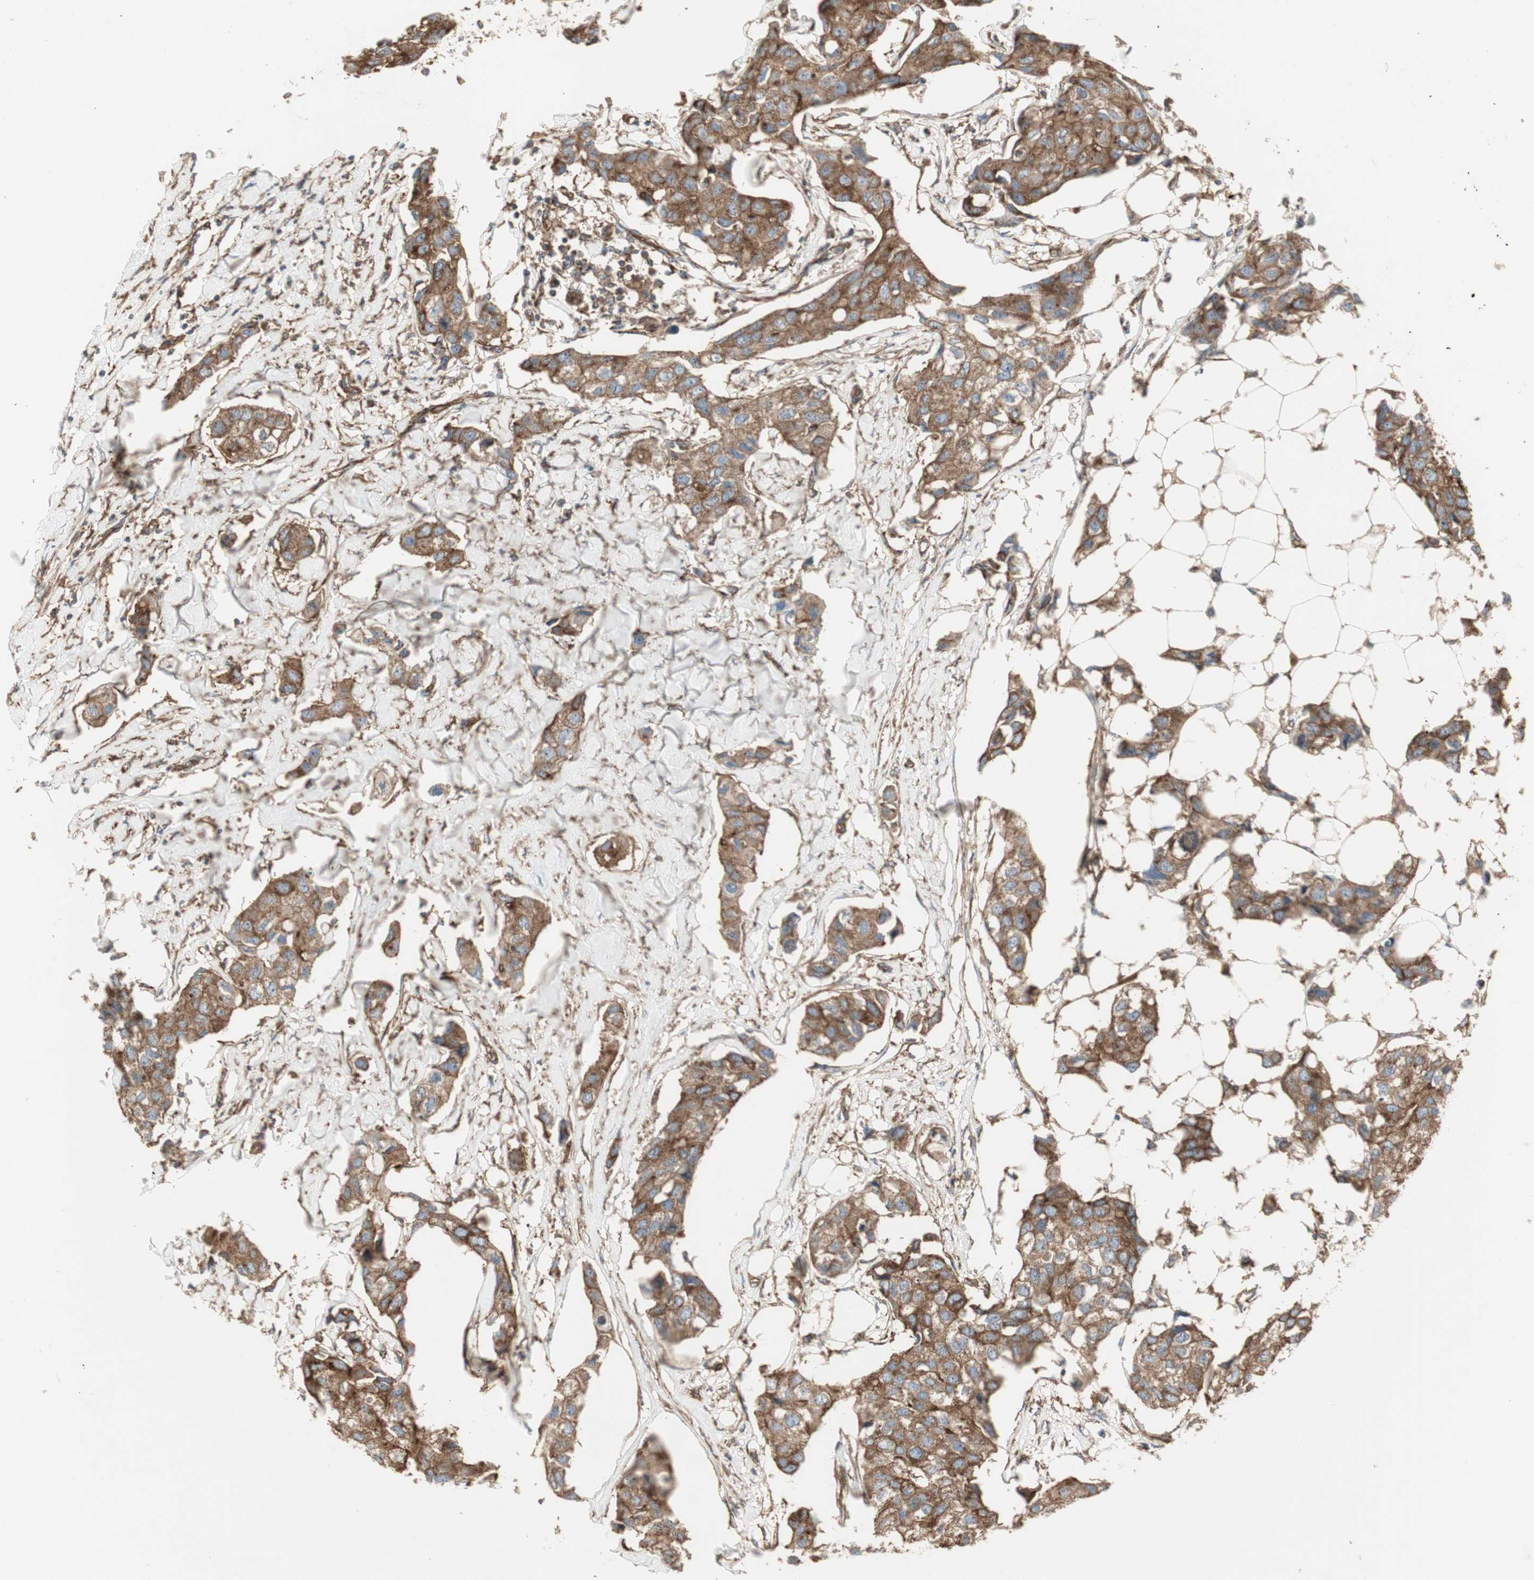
{"staining": {"intensity": "strong", "quantity": ">75%", "location": "cytoplasmic/membranous"}, "tissue": "breast cancer", "cell_type": "Tumor cells", "image_type": "cancer", "snomed": [{"axis": "morphology", "description": "Duct carcinoma"}, {"axis": "topography", "description": "Breast"}], "caption": "This image demonstrates IHC staining of intraductal carcinoma (breast), with high strong cytoplasmic/membranous staining in approximately >75% of tumor cells.", "gene": "H6PD", "patient": {"sex": "female", "age": 80}}